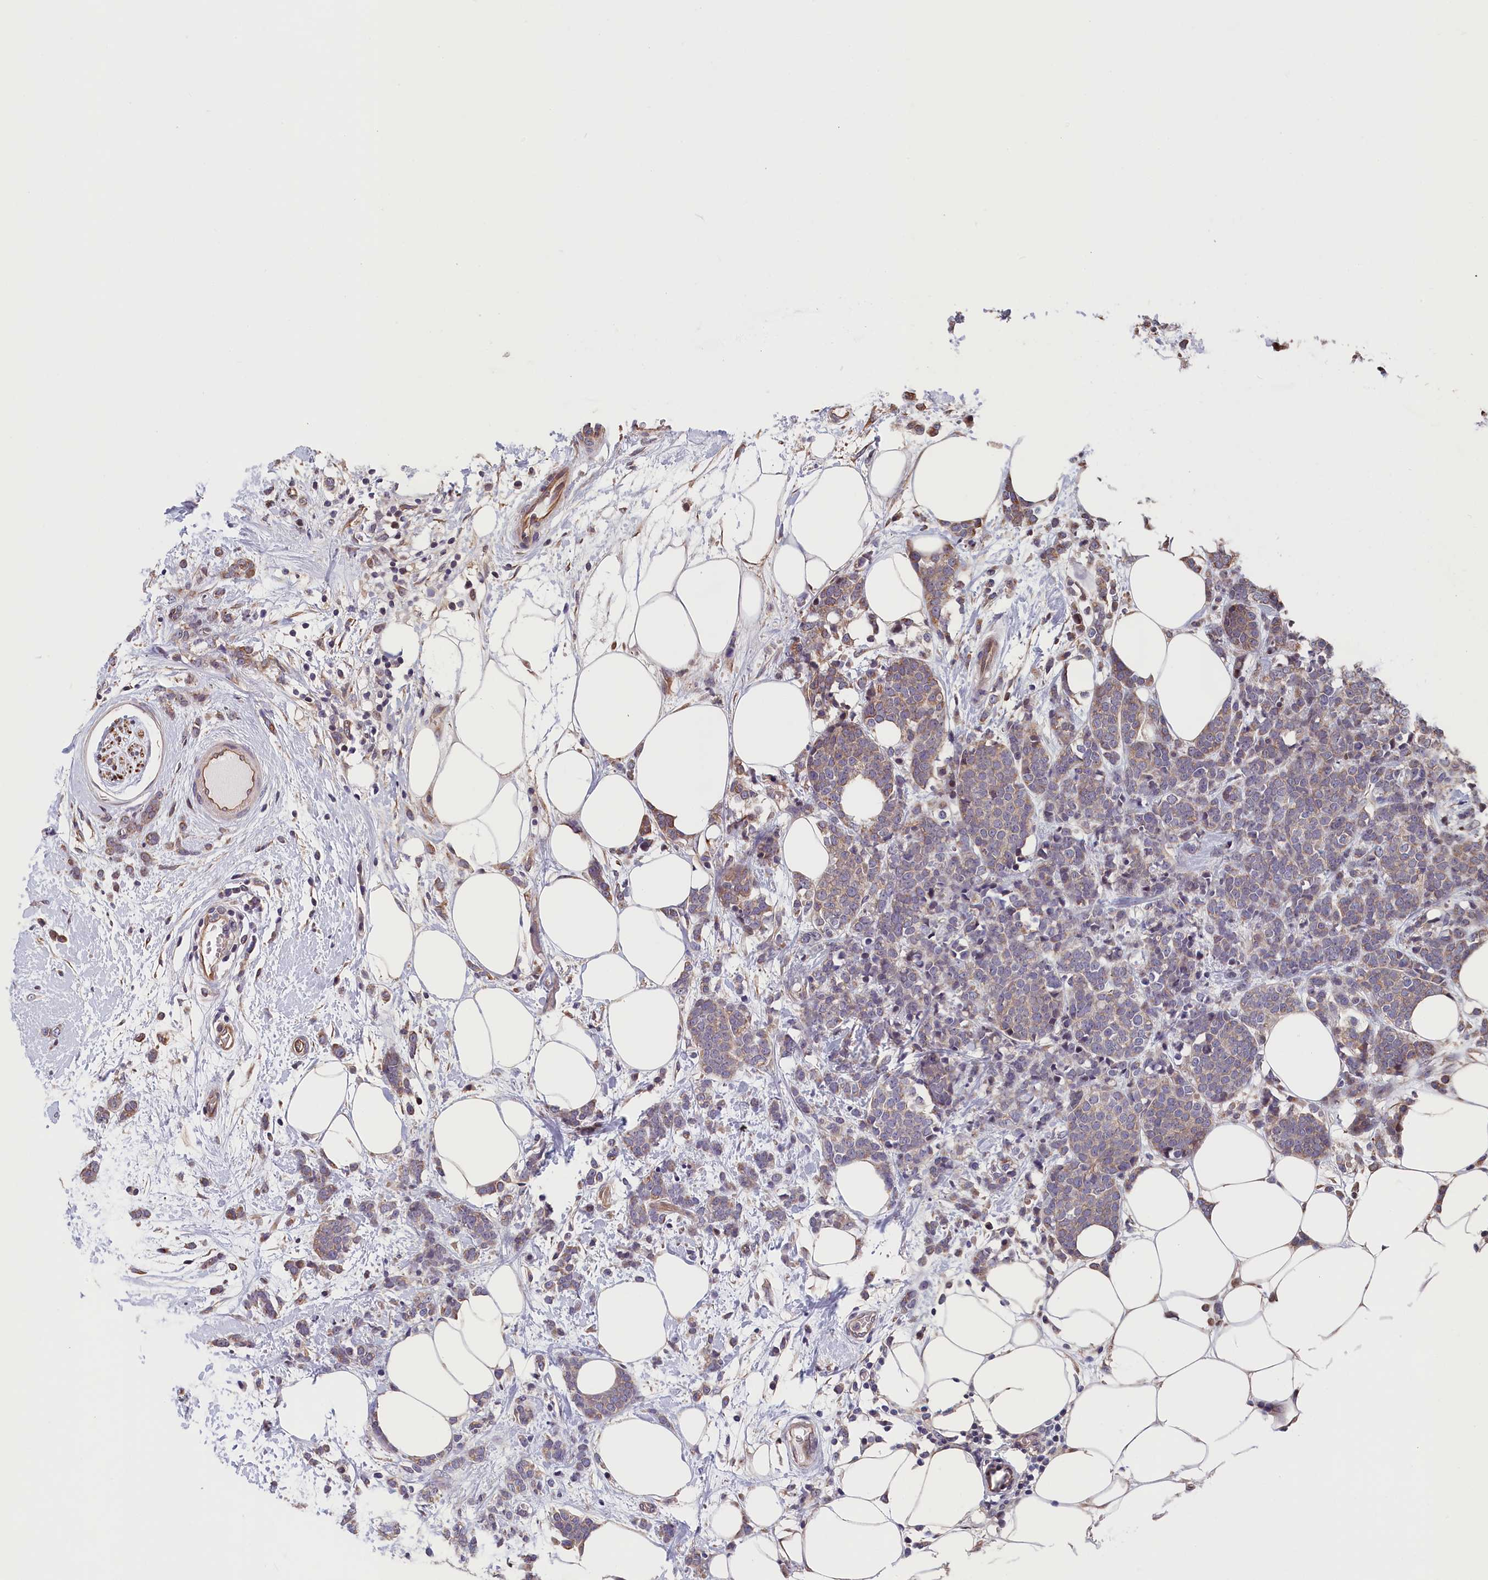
{"staining": {"intensity": "weak", "quantity": "<25%", "location": "cytoplasmic/membranous"}, "tissue": "breast cancer", "cell_type": "Tumor cells", "image_type": "cancer", "snomed": [{"axis": "morphology", "description": "Lobular carcinoma"}, {"axis": "topography", "description": "Breast"}], "caption": "DAB immunohistochemical staining of breast lobular carcinoma exhibits no significant expression in tumor cells.", "gene": "TMEM116", "patient": {"sex": "female", "age": 58}}